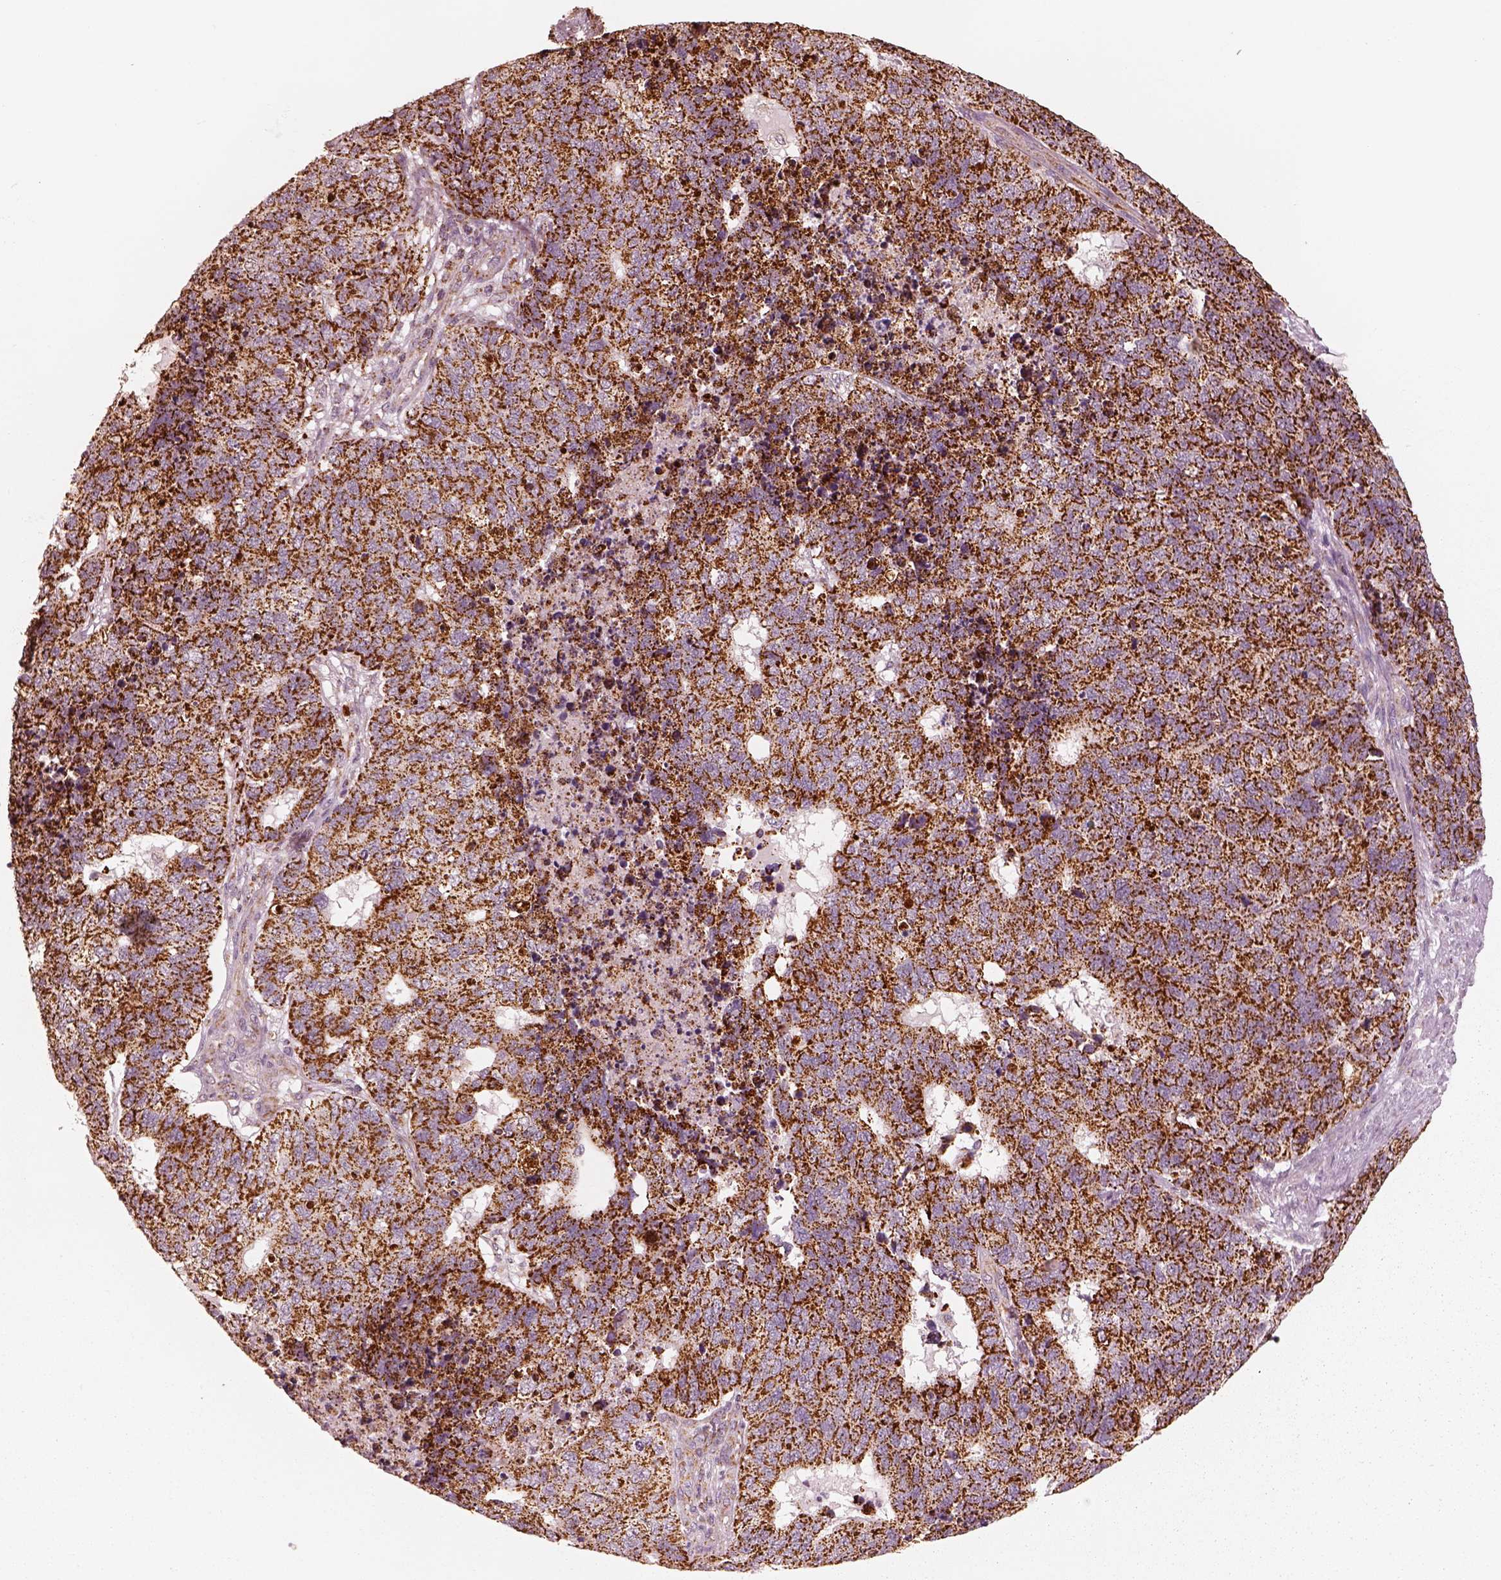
{"staining": {"intensity": "strong", "quantity": ">75%", "location": "cytoplasmic/membranous"}, "tissue": "cervical cancer", "cell_type": "Tumor cells", "image_type": "cancer", "snomed": [{"axis": "morphology", "description": "Squamous cell carcinoma, NOS"}, {"axis": "topography", "description": "Cervix"}], "caption": "Immunohistochemical staining of human cervical cancer (squamous cell carcinoma) reveals strong cytoplasmic/membranous protein expression in about >75% of tumor cells. (DAB IHC with brightfield microscopy, high magnification).", "gene": "ENTPD6", "patient": {"sex": "female", "age": 63}}